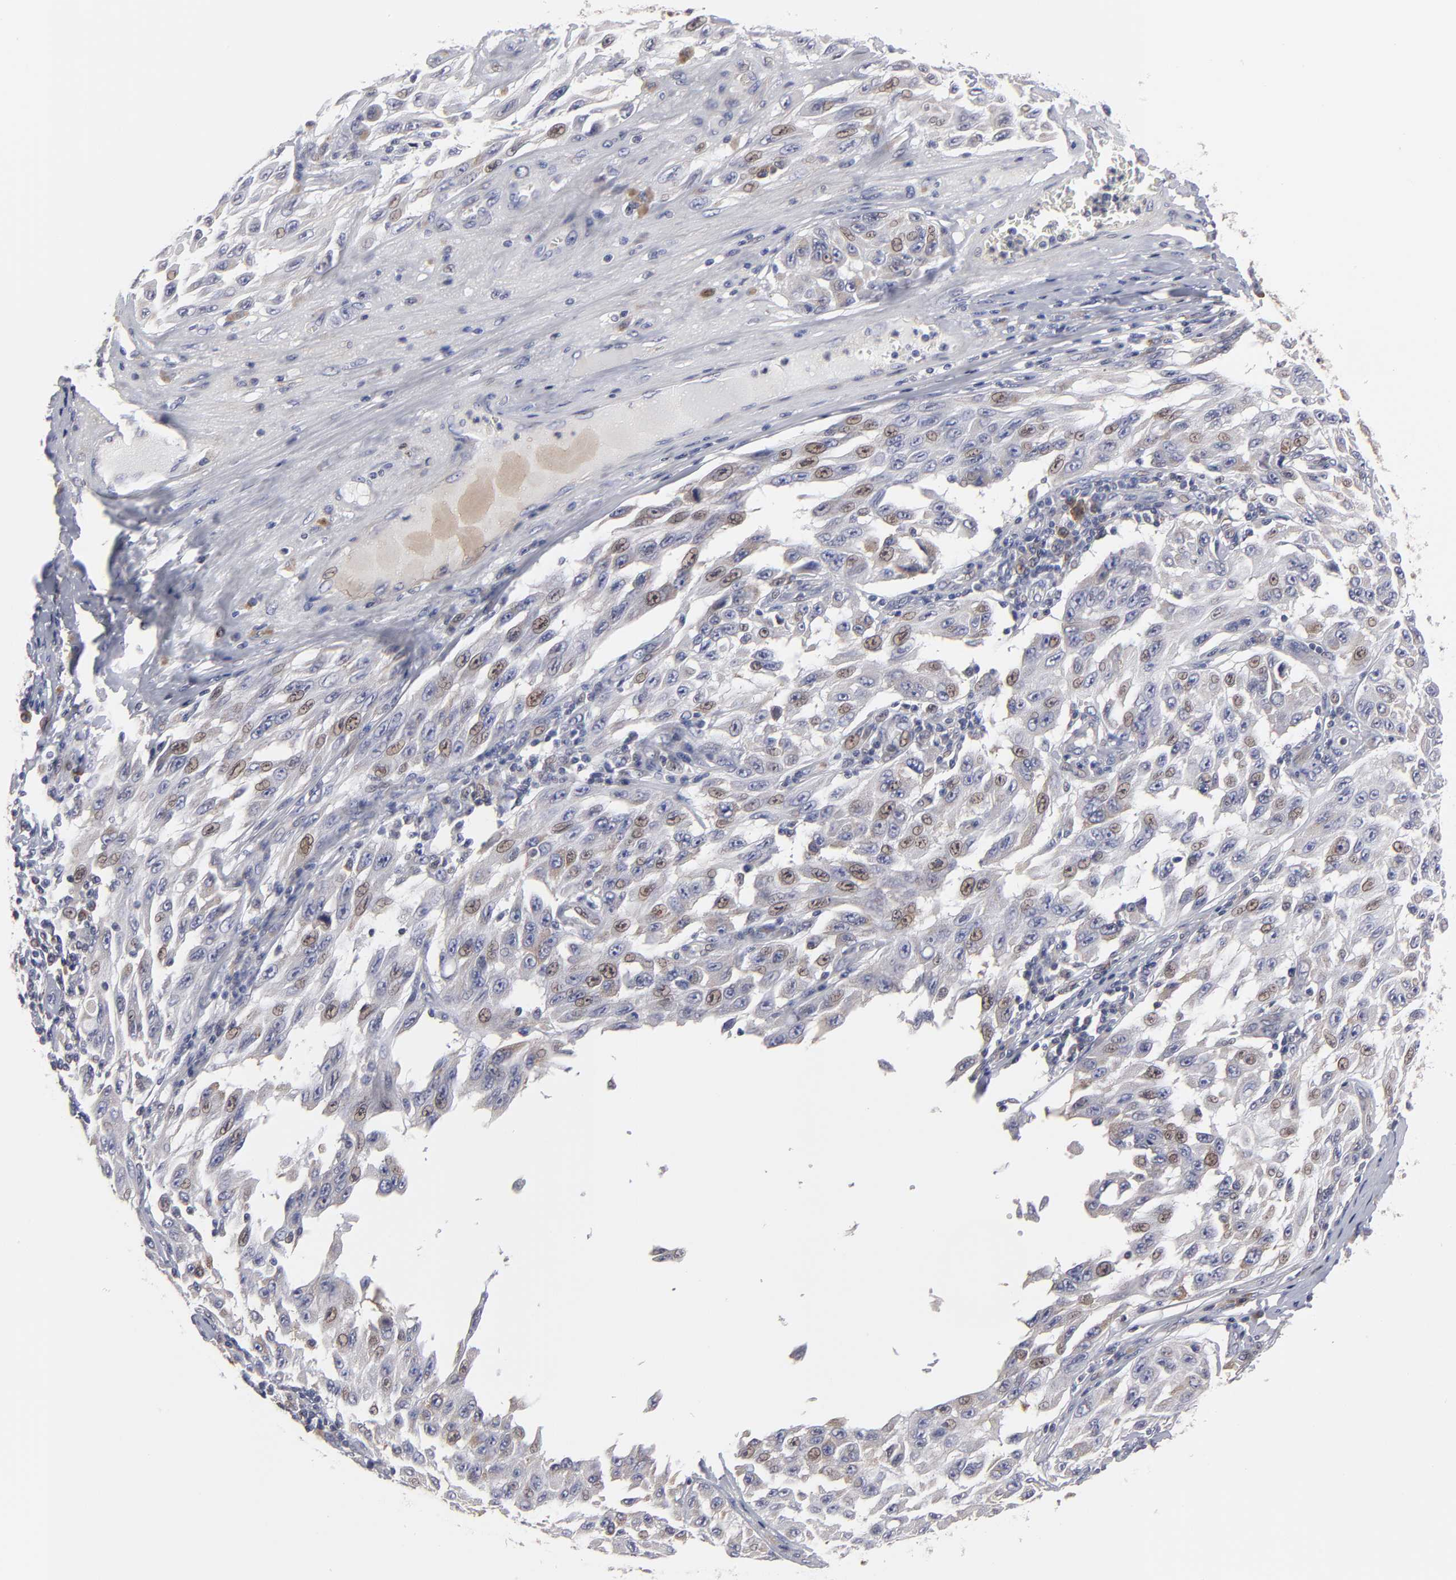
{"staining": {"intensity": "moderate", "quantity": "25%-75%", "location": "cytoplasmic/membranous,nuclear"}, "tissue": "melanoma", "cell_type": "Tumor cells", "image_type": "cancer", "snomed": [{"axis": "morphology", "description": "Malignant melanoma, NOS"}, {"axis": "topography", "description": "Skin"}], "caption": "Malignant melanoma was stained to show a protein in brown. There is medium levels of moderate cytoplasmic/membranous and nuclear positivity in about 25%-75% of tumor cells.", "gene": "CEP97", "patient": {"sex": "male", "age": 30}}